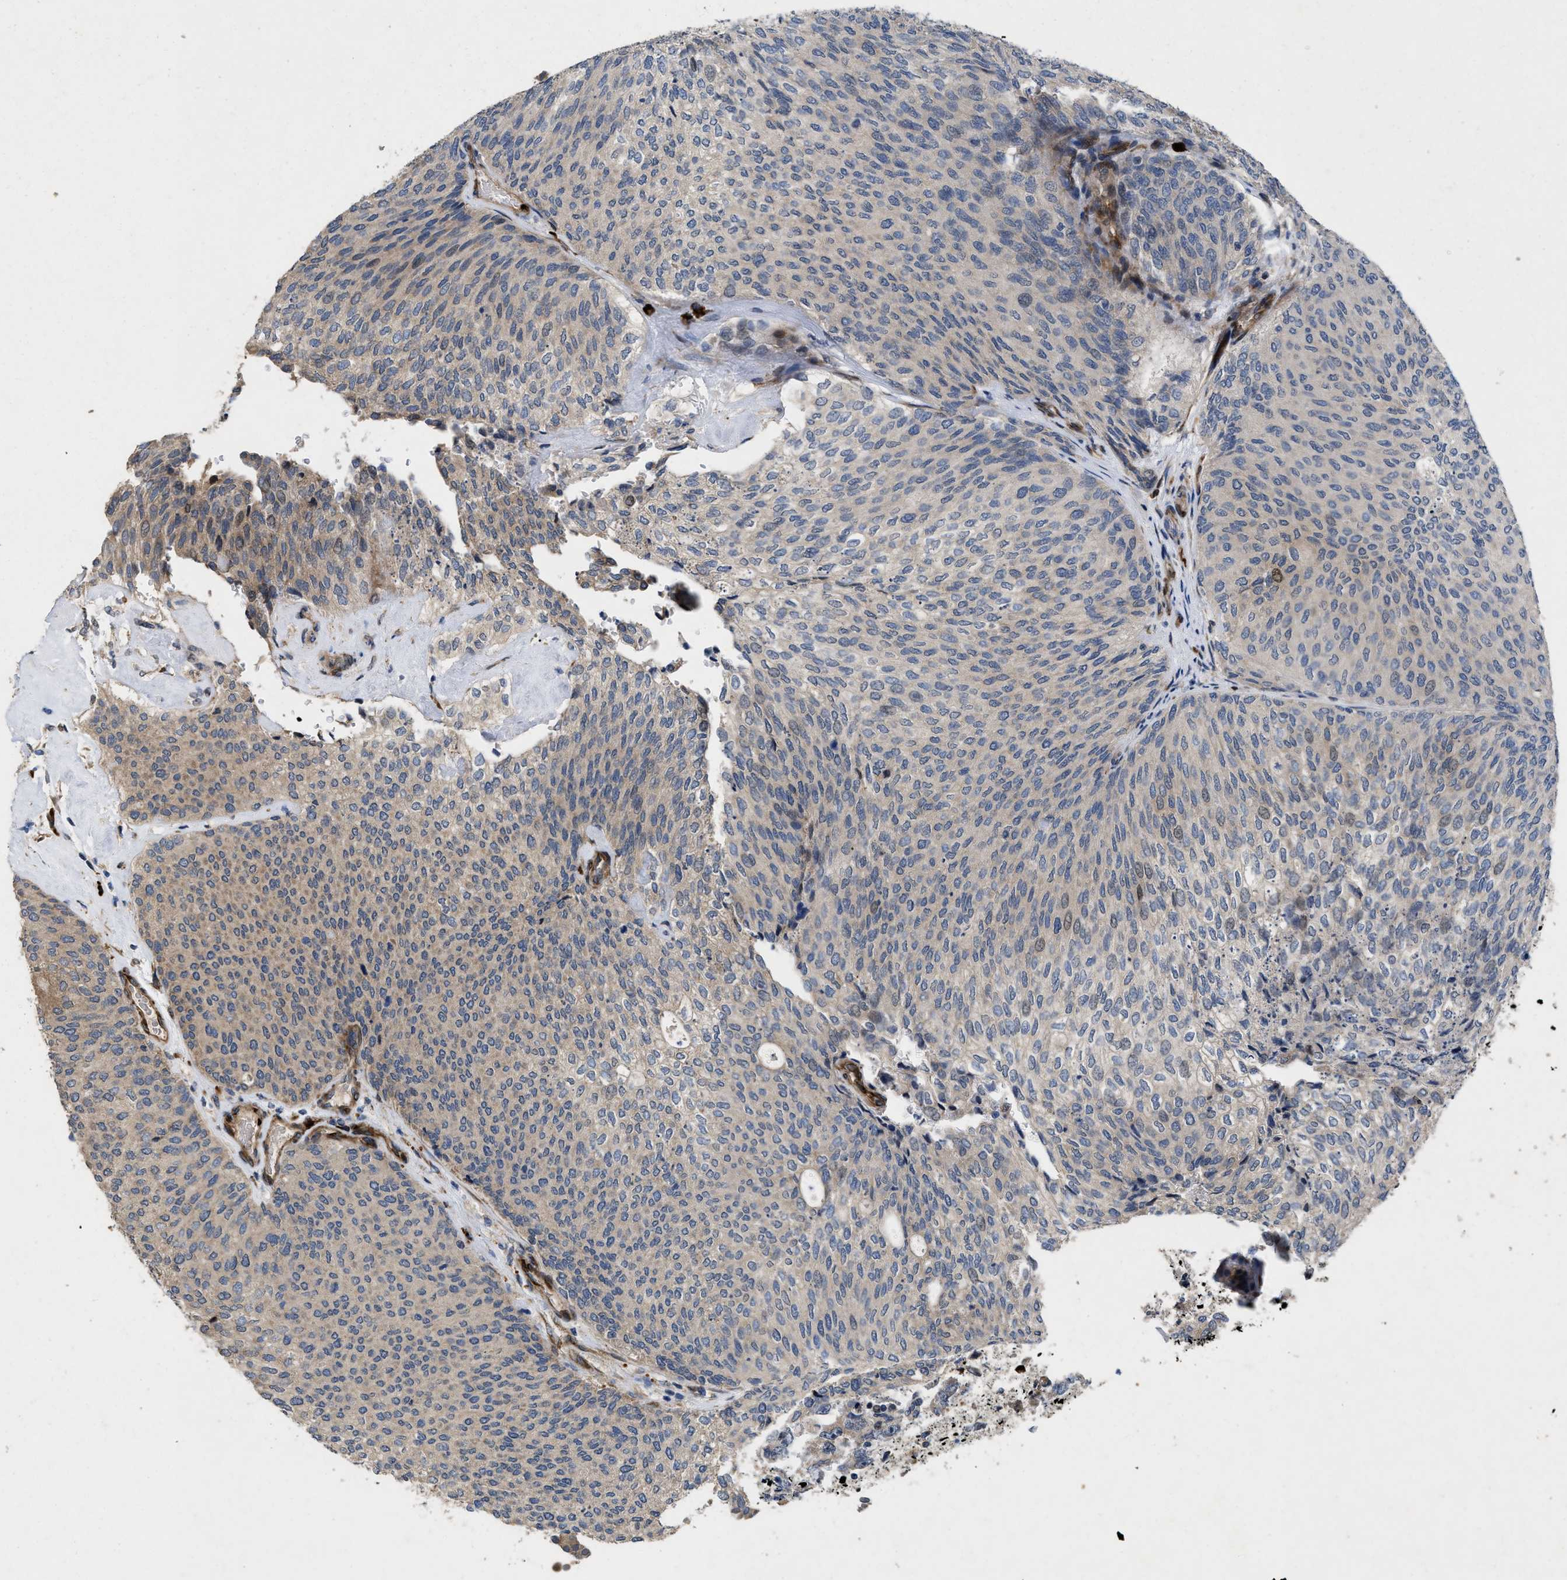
{"staining": {"intensity": "weak", "quantity": "<25%", "location": "nuclear"}, "tissue": "urothelial cancer", "cell_type": "Tumor cells", "image_type": "cancer", "snomed": [{"axis": "morphology", "description": "Urothelial carcinoma, Low grade"}, {"axis": "topography", "description": "Urinary bladder"}], "caption": "Immunohistochemical staining of human urothelial cancer demonstrates no significant positivity in tumor cells. The staining was performed using DAB (3,3'-diaminobenzidine) to visualize the protein expression in brown, while the nuclei were stained in blue with hematoxylin (Magnification: 20x).", "gene": "HSPA12B", "patient": {"sex": "female", "age": 79}}